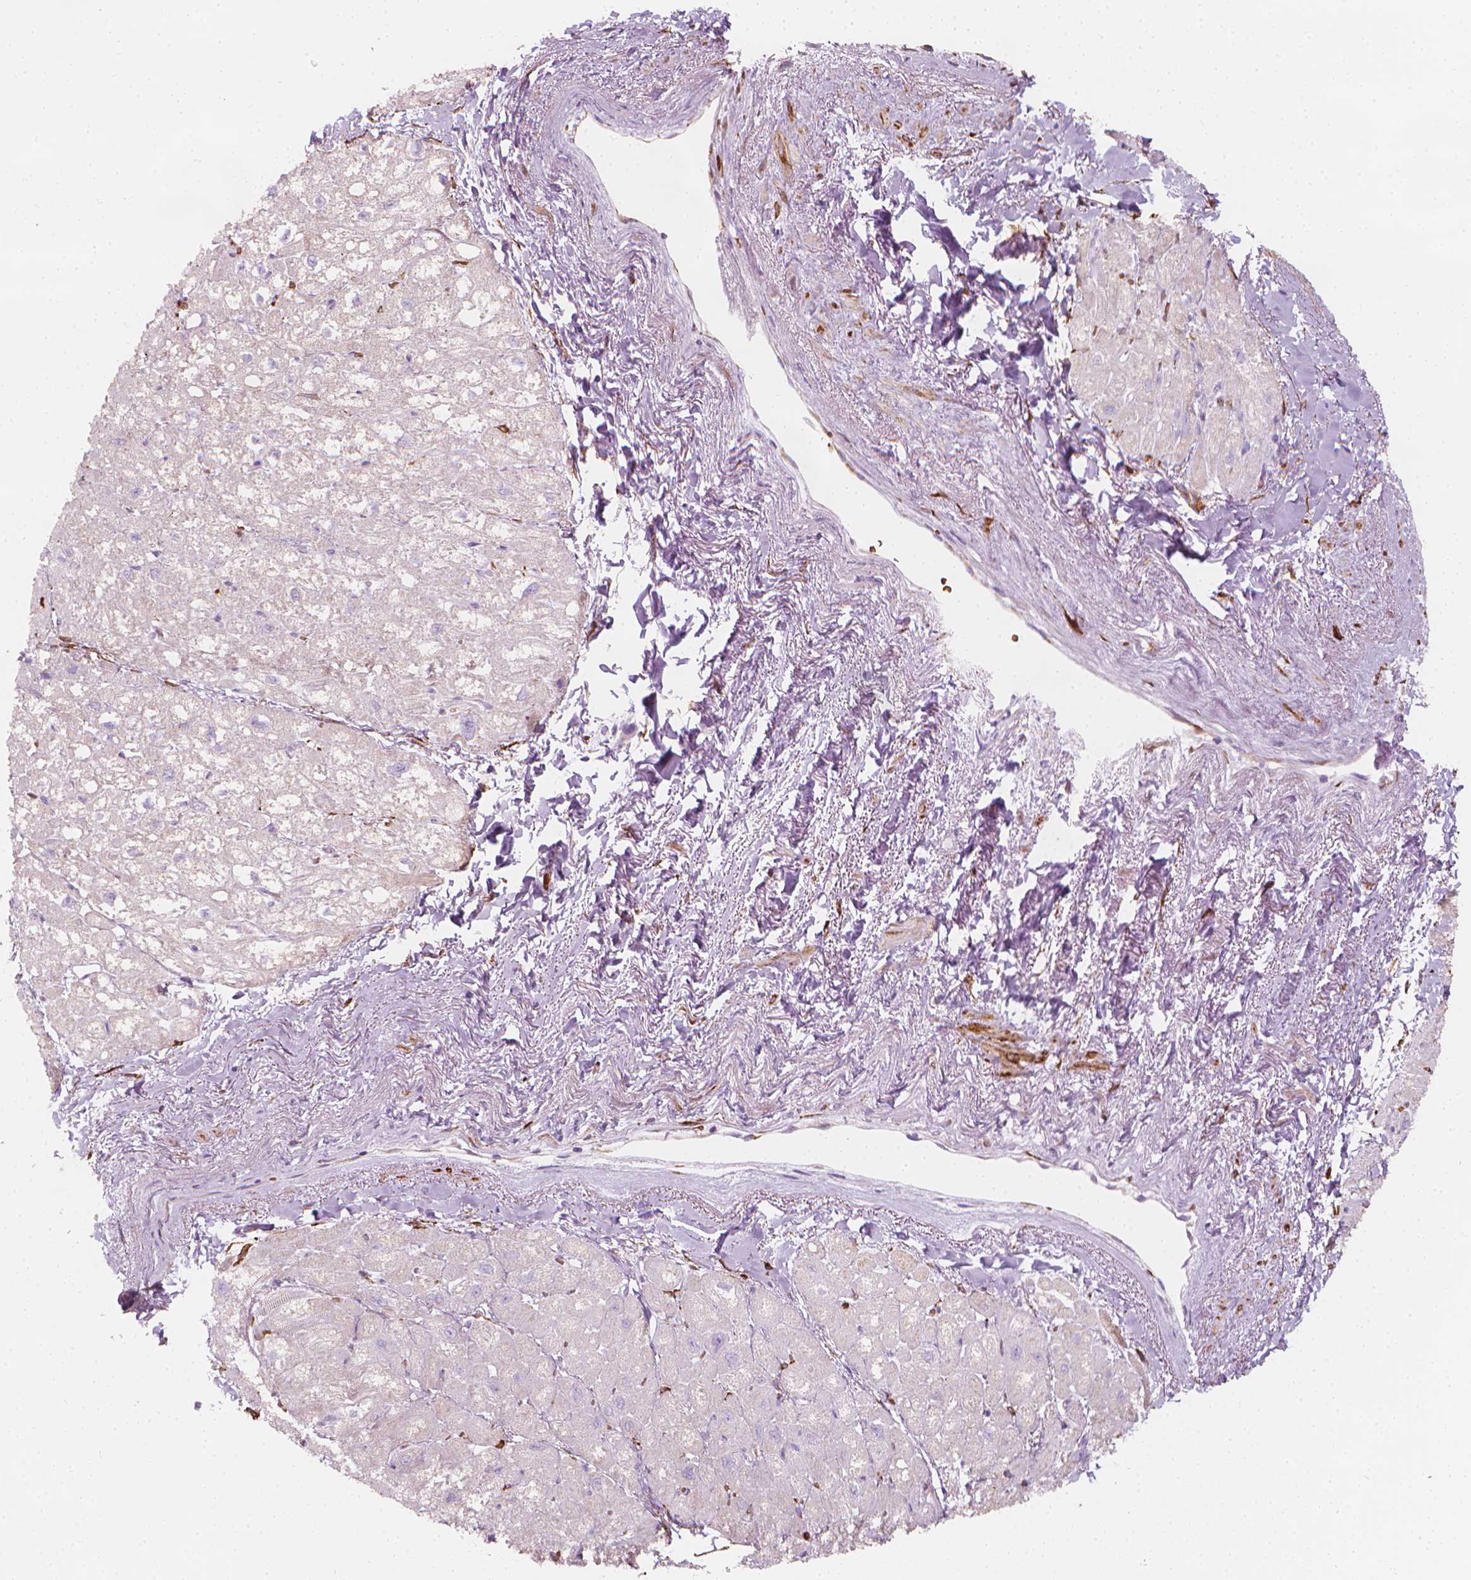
{"staining": {"intensity": "negative", "quantity": "none", "location": "none"}, "tissue": "heart muscle", "cell_type": "Cardiomyocytes", "image_type": "normal", "snomed": [{"axis": "morphology", "description": "Normal tissue, NOS"}, {"axis": "topography", "description": "Heart"}], "caption": "The photomicrograph demonstrates no significant expression in cardiomyocytes of heart muscle.", "gene": "CES1", "patient": {"sex": "female", "age": 69}}